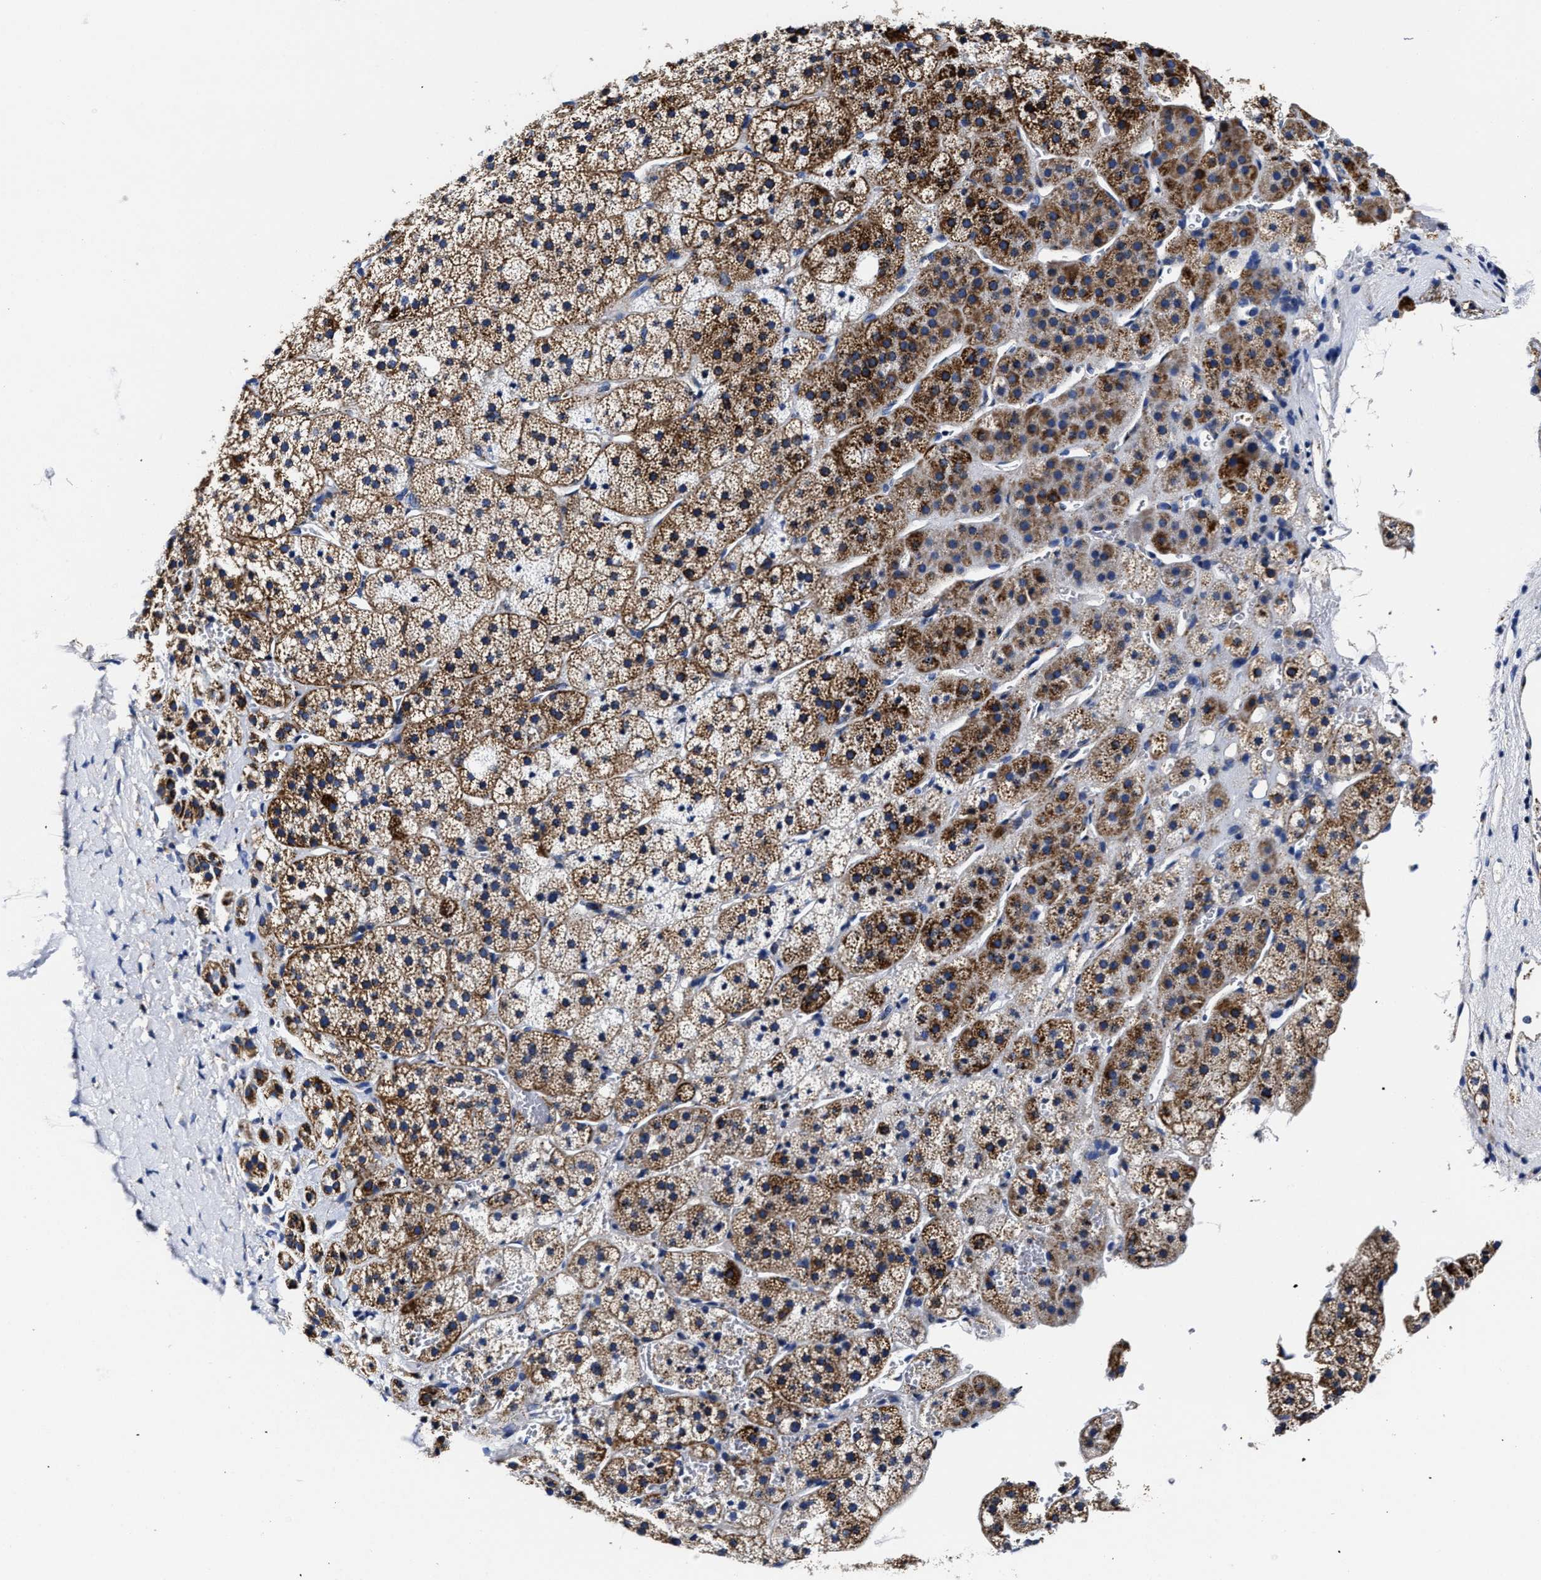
{"staining": {"intensity": "strong", "quantity": ">75%", "location": "cytoplasmic/membranous"}, "tissue": "adrenal gland", "cell_type": "Glandular cells", "image_type": "normal", "snomed": [{"axis": "morphology", "description": "Normal tissue, NOS"}, {"axis": "topography", "description": "Adrenal gland"}], "caption": "Human adrenal gland stained with a protein marker demonstrates strong staining in glandular cells.", "gene": "HINT2", "patient": {"sex": "female", "age": 44}}